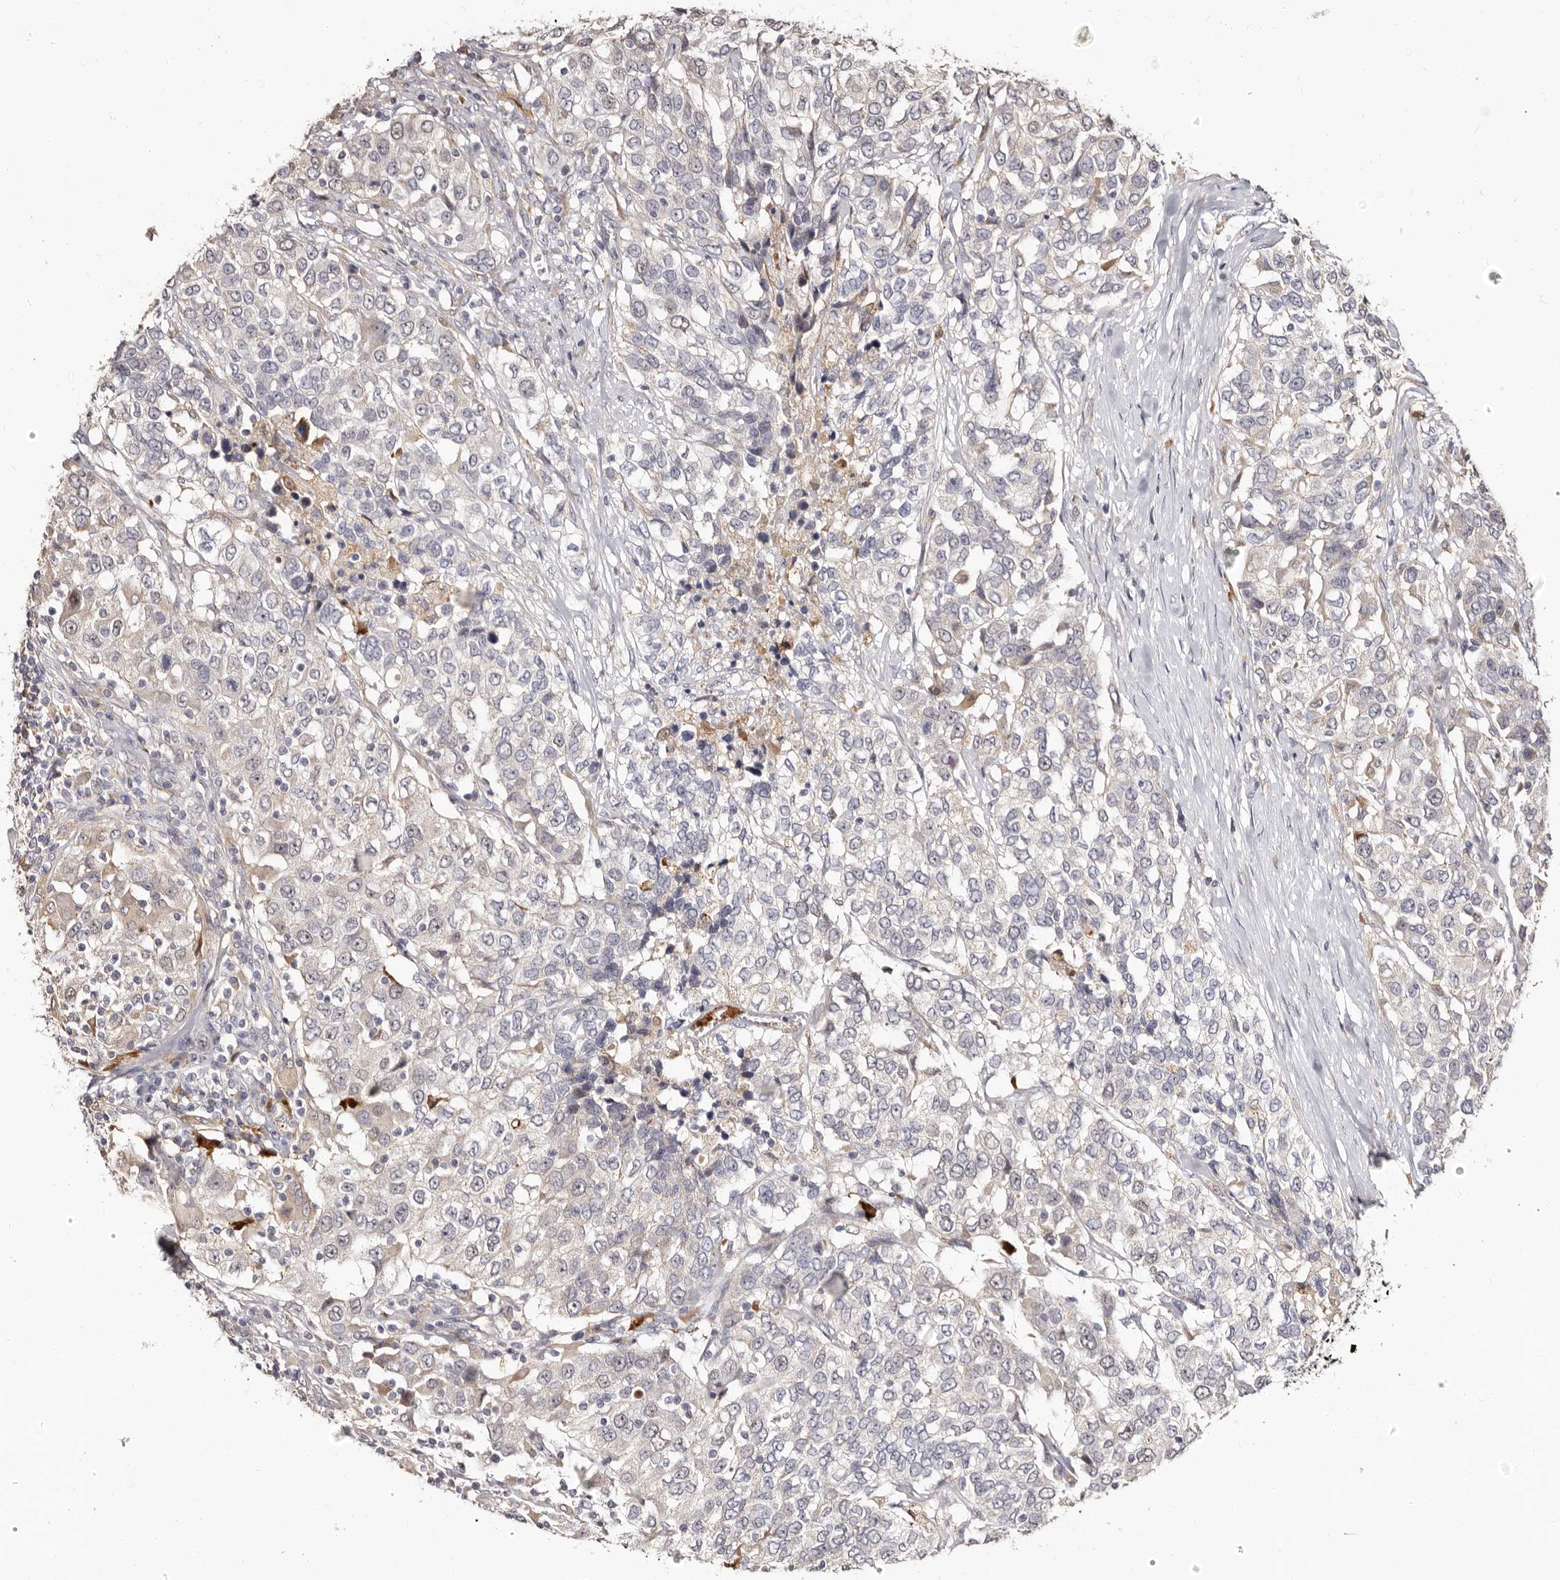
{"staining": {"intensity": "negative", "quantity": "none", "location": "none"}, "tissue": "urothelial cancer", "cell_type": "Tumor cells", "image_type": "cancer", "snomed": [{"axis": "morphology", "description": "Urothelial carcinoma, High grade"}, {"axis": "topography", "description": "Urinary bladder"}], "caption": "Micrograph shows no protein expression in tumor cells of urothelial carcinoma (high-grade) tissue. (DAB (3,3'-diaminobenzidine) IHC, high magnification).", "gene": "PTAFR", "patient": {"sex": "female", "age": 80}}